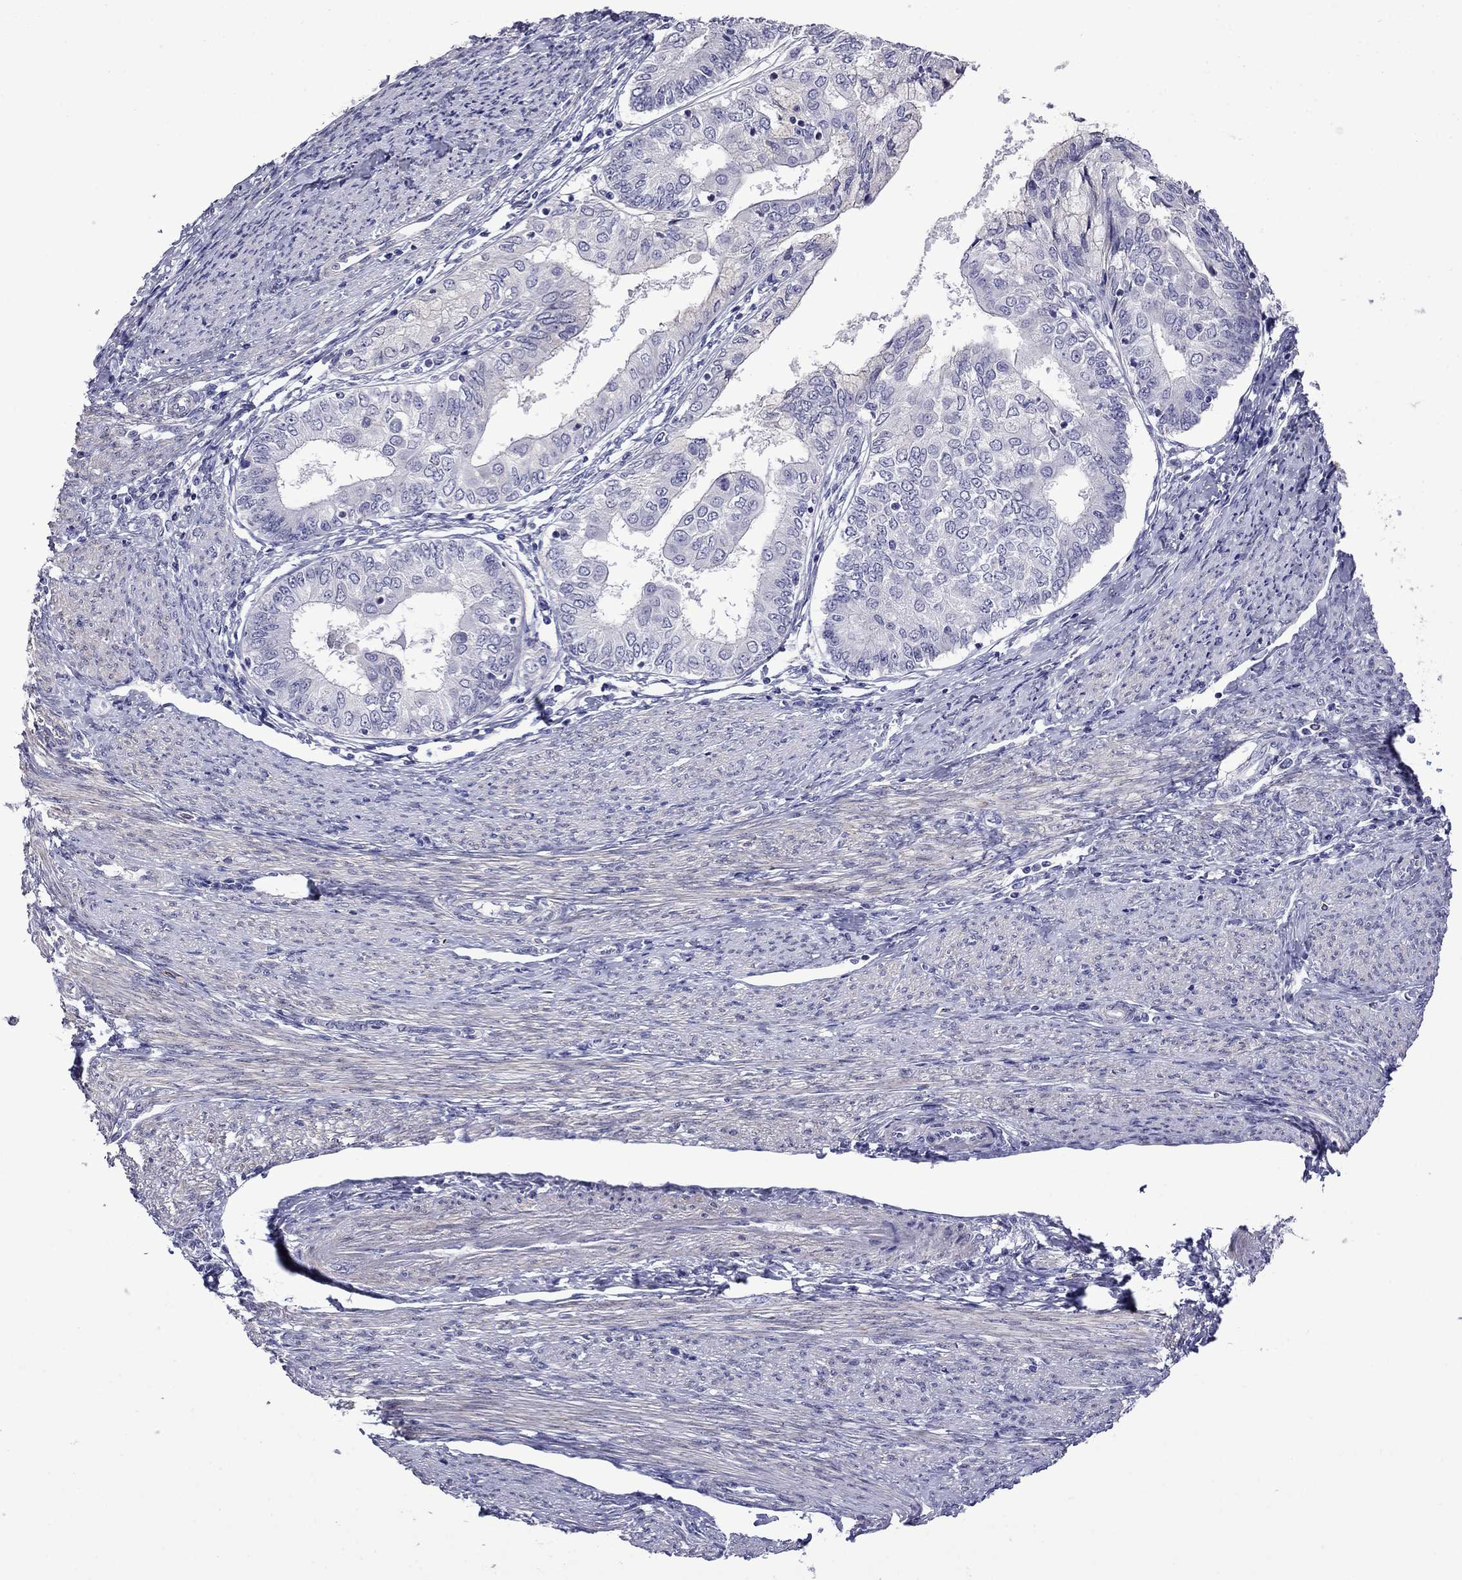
{"staining": {"intensity": "negative", "quantity": "none", "location": "none"}, "tissue": "endometrial cancer", "cell_type": "Tumor cells", "image_type": "cancer", "snomed": [{"axis": "morphology", "description": "Adenocarcinoma, NOS"}, {"axis": "topography", "description": "Endometrium"}], "caption": "High power microscopy histopathology image of an IHC image of endometrial cancer, revealing no significant positivity in tumor cells.", "gene": "STAR", "patient": {"sex": "female", "age": 68}}